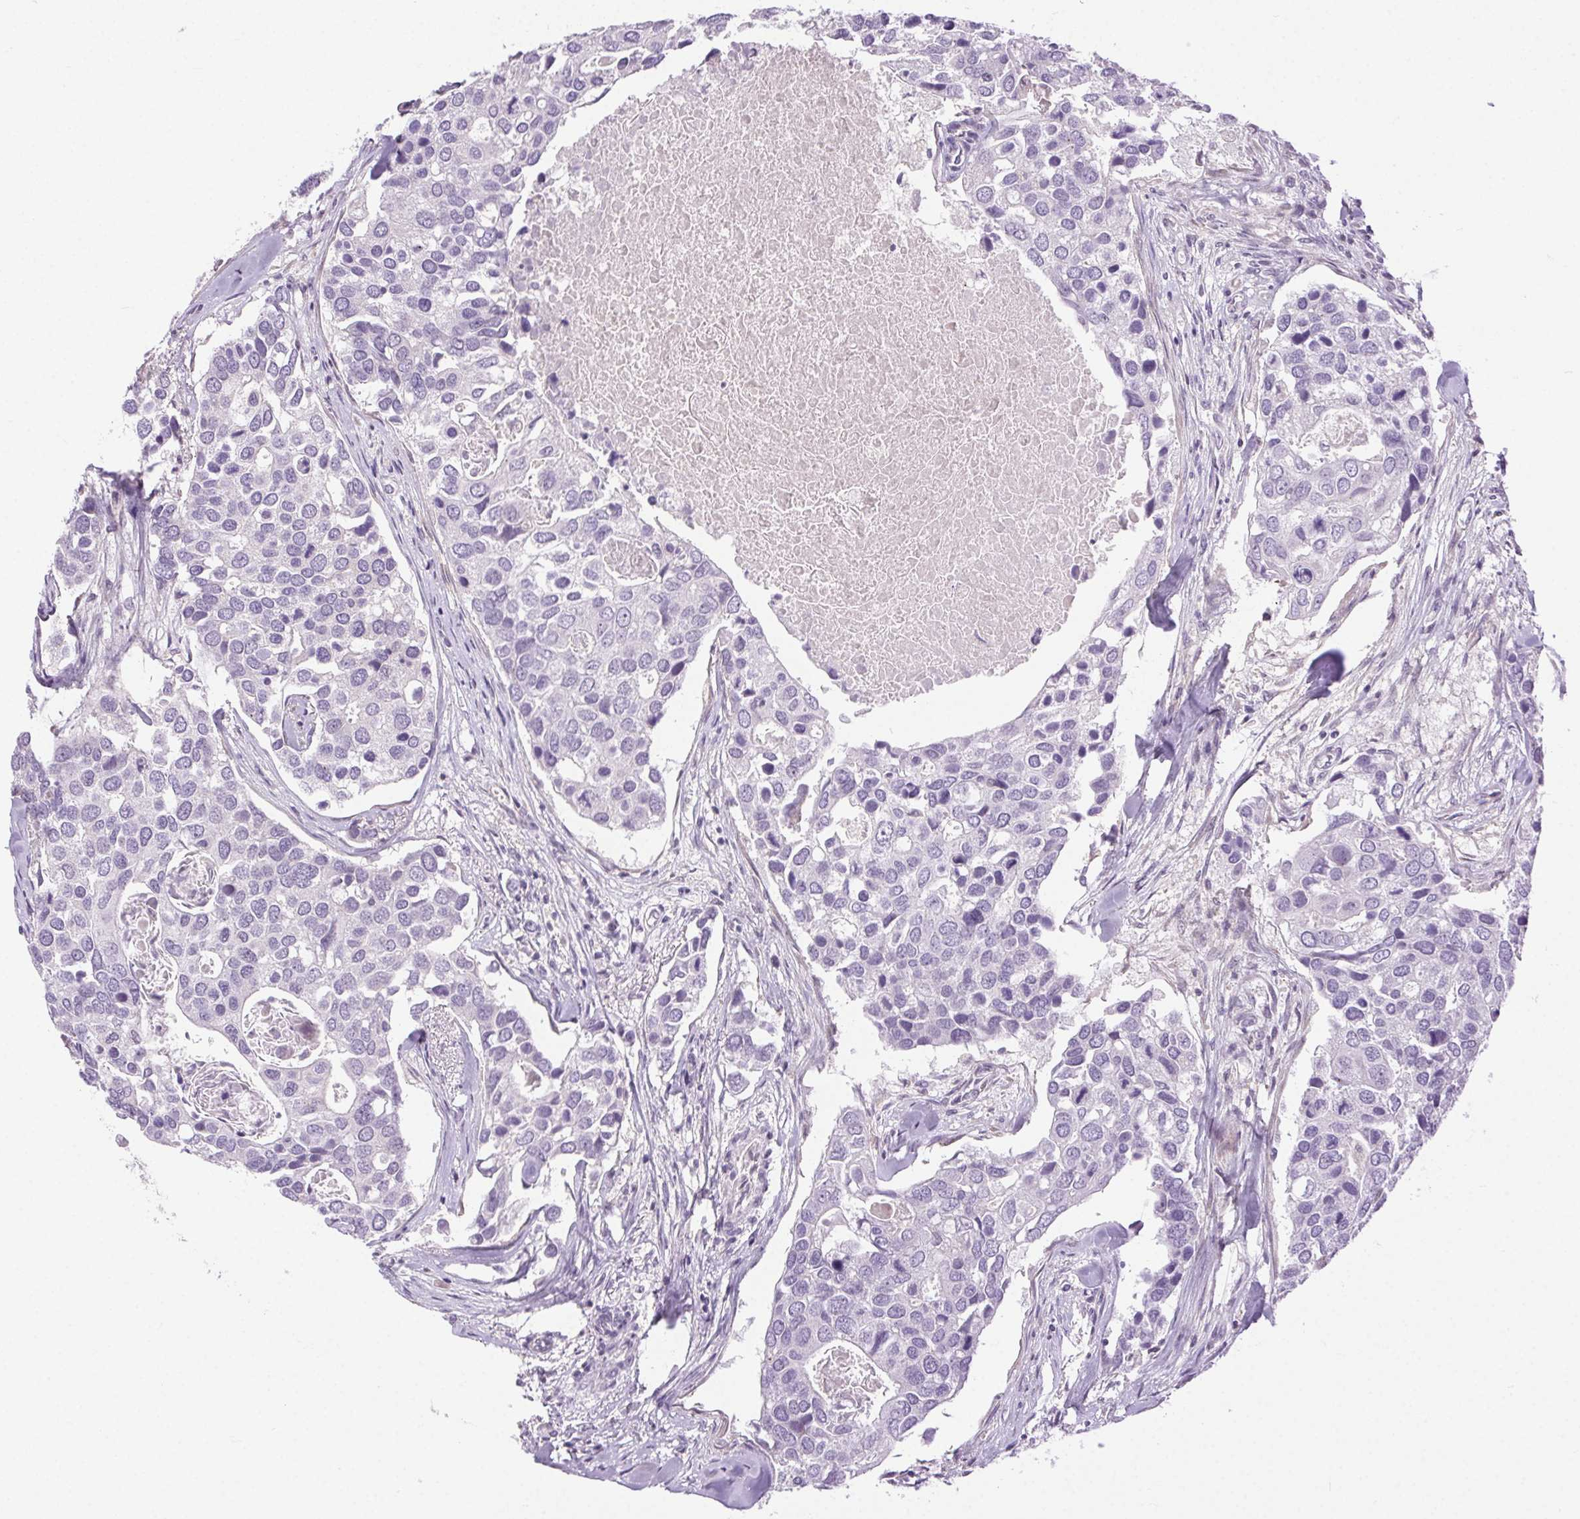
{"staining": {"intensity": "negative", "quantity": "none", "location": "none"}, "tissue": "breast cancer", "cell_type": "Tumor cells", "image_type": "cancer", "snomed": [{"axis": "morphology", "description": "Duct carcinoma"}, {"axis": "topography", "description": "Breast"}], "caption": "Tumor cells are negative for brown protein staining in invasive ductal carcinoma (breast).", "gene": "SYT11", "patient": {"sex": "female", "age": 83}}